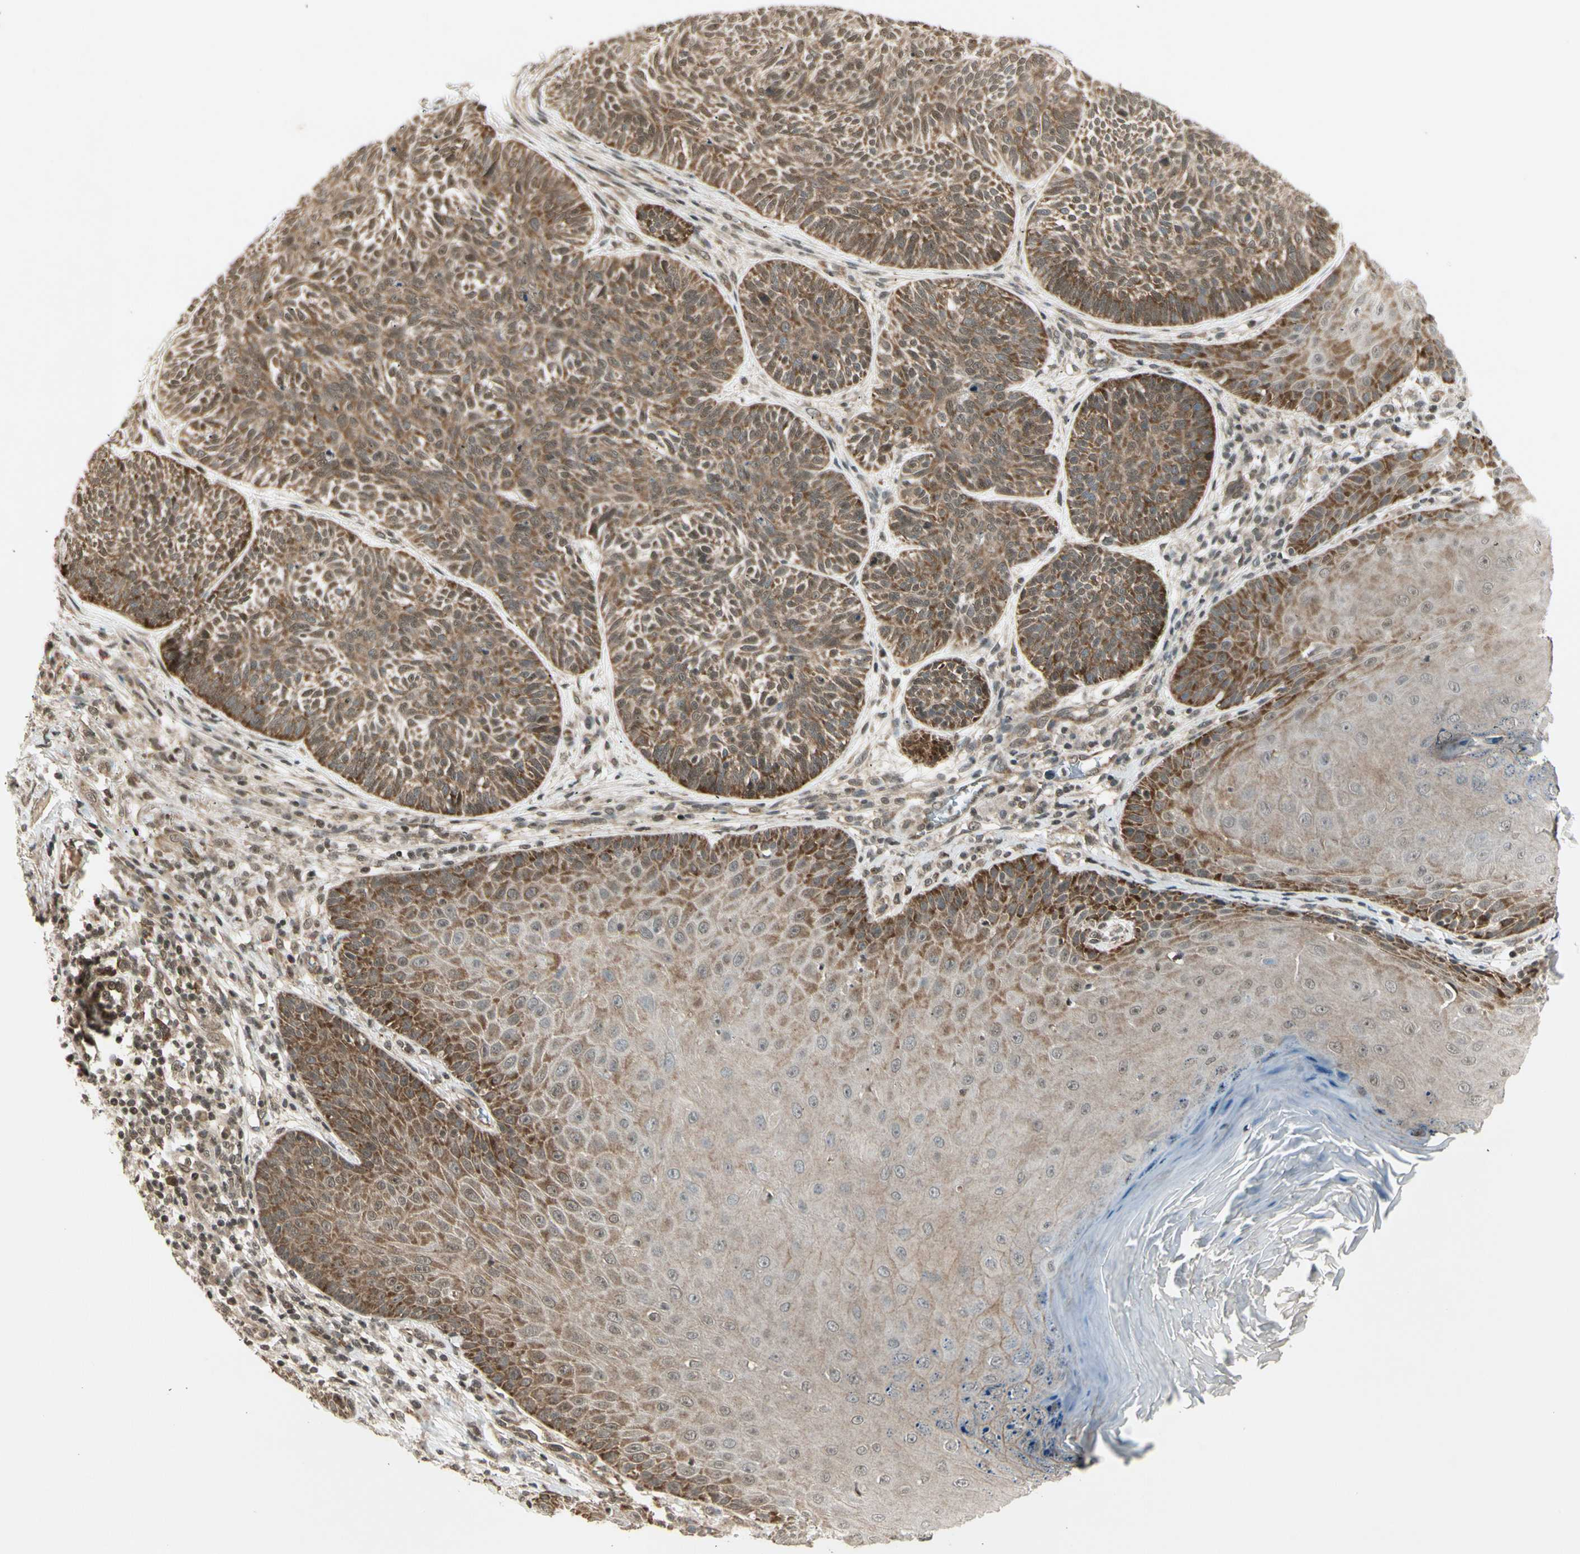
{"staining": {"intensity": "moderate", "quantity": ">75%", "location": "cytoplasmic/membranous"}, "tissue": "skin cancer", "cell_type": "Tumor cells", "image_type": "cancer", "snomed": [{"axis": "morphology", "description": "Normal tissue, NOS"}, {"axis": "morphology", "description": "Basal cell carcinoma"}, {"axis": "topography", "description": "Skin"}], "caption": "An immunohistochemistry micrograph of tumor tissue is shown. Protein staining in brown labels moderate cytoplasmic/membranous positivity in basal cell carcinoma (skin) within tumor cells.", "gene": "SMN2", "patient": {"sex": "male", "age": 52}}